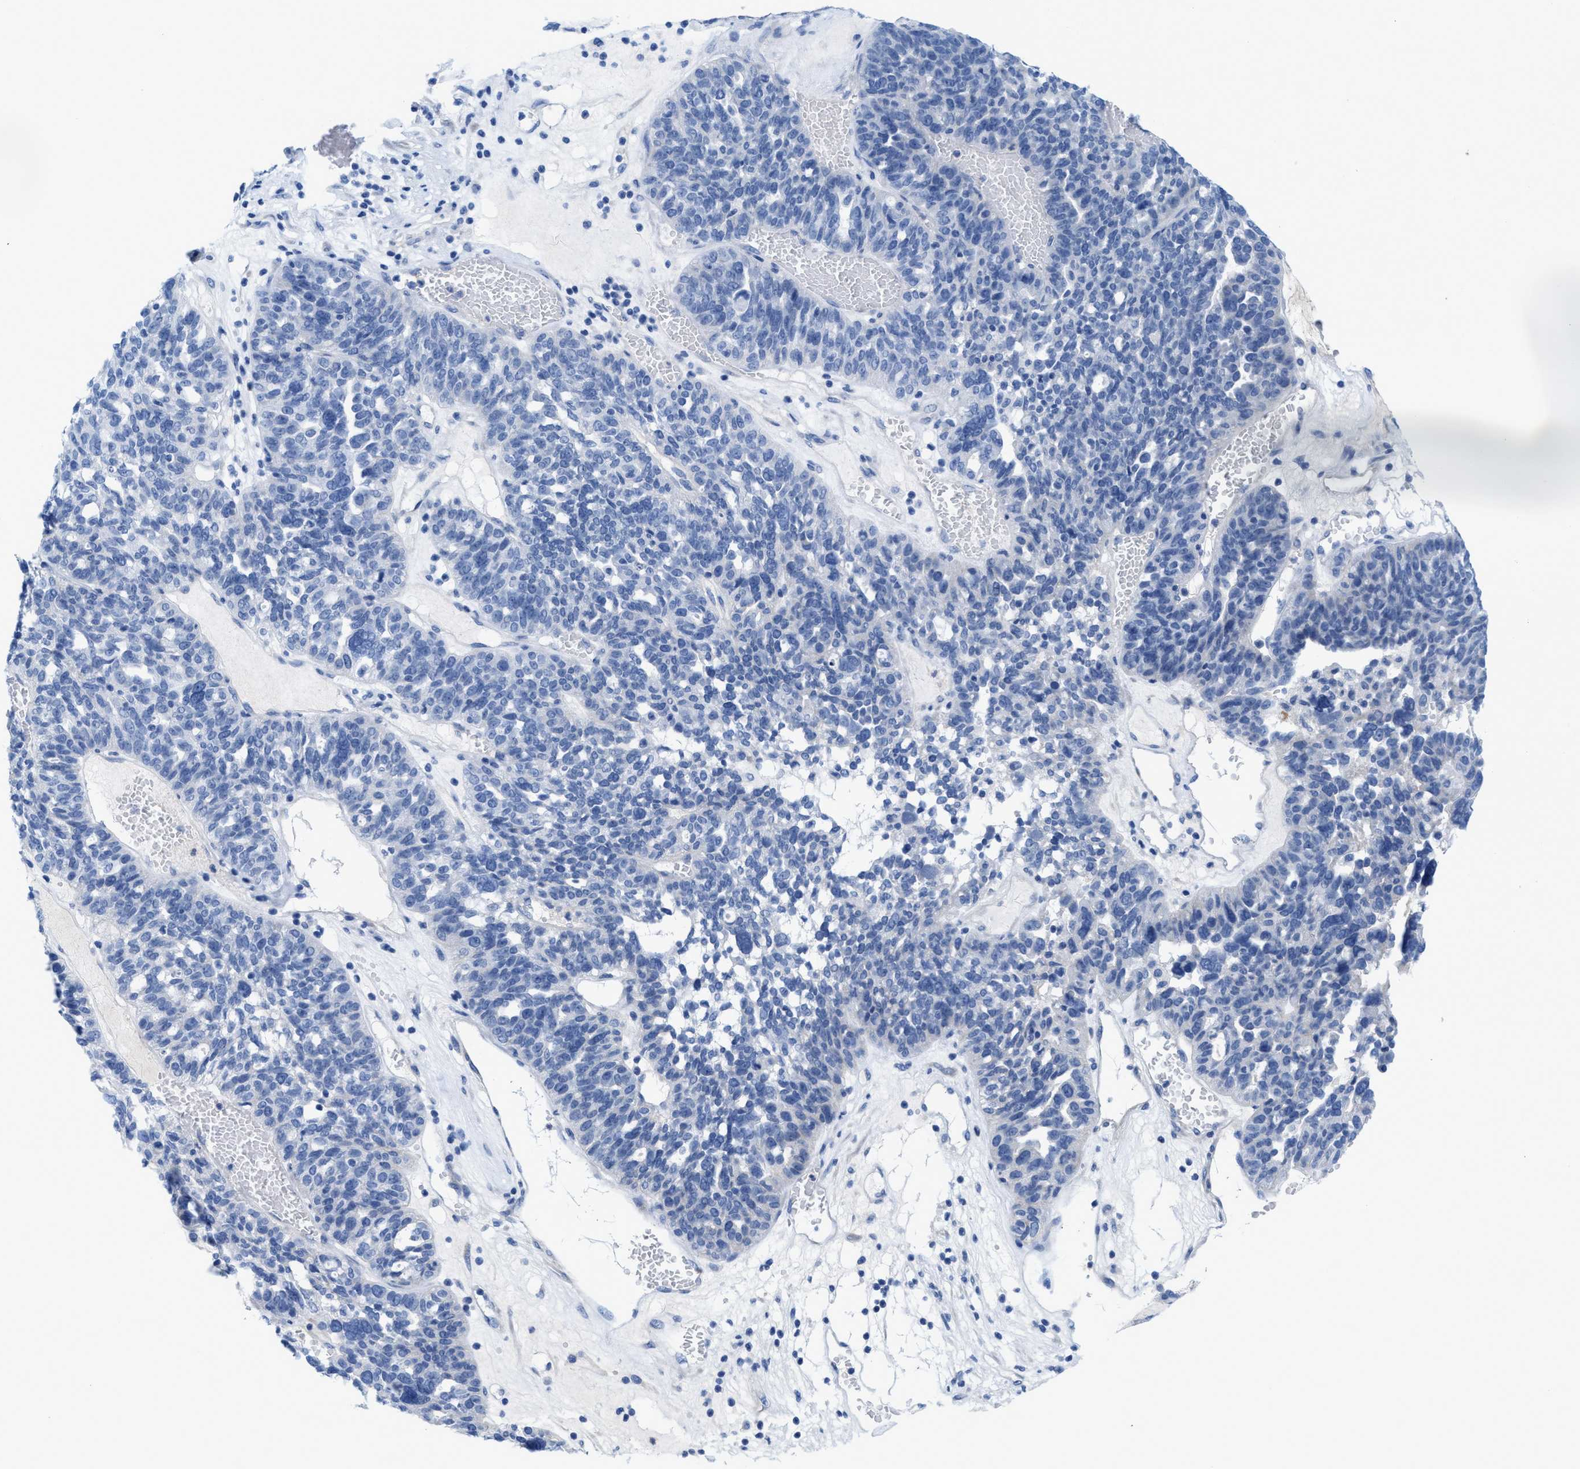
{"staining": {"intensity": "negative", "quantity": "none", "location": "none"}, "tissue": "ovarian cancer", "cell_type": "Tumor cells", "image_type": "cancer", "snomed": [{"axis": "morphology", "description": "Cystadenocarcinoma, serous, NOS"}, {"axis": "topography", "description": "Ovary"}], "caption": "This is an IHC image of ovarian cancer (serous cystadenocarcinoma). There is no expression in tumor cells.", "gene": "CPA2", "patient": {"sex": "female", "age": 59}}